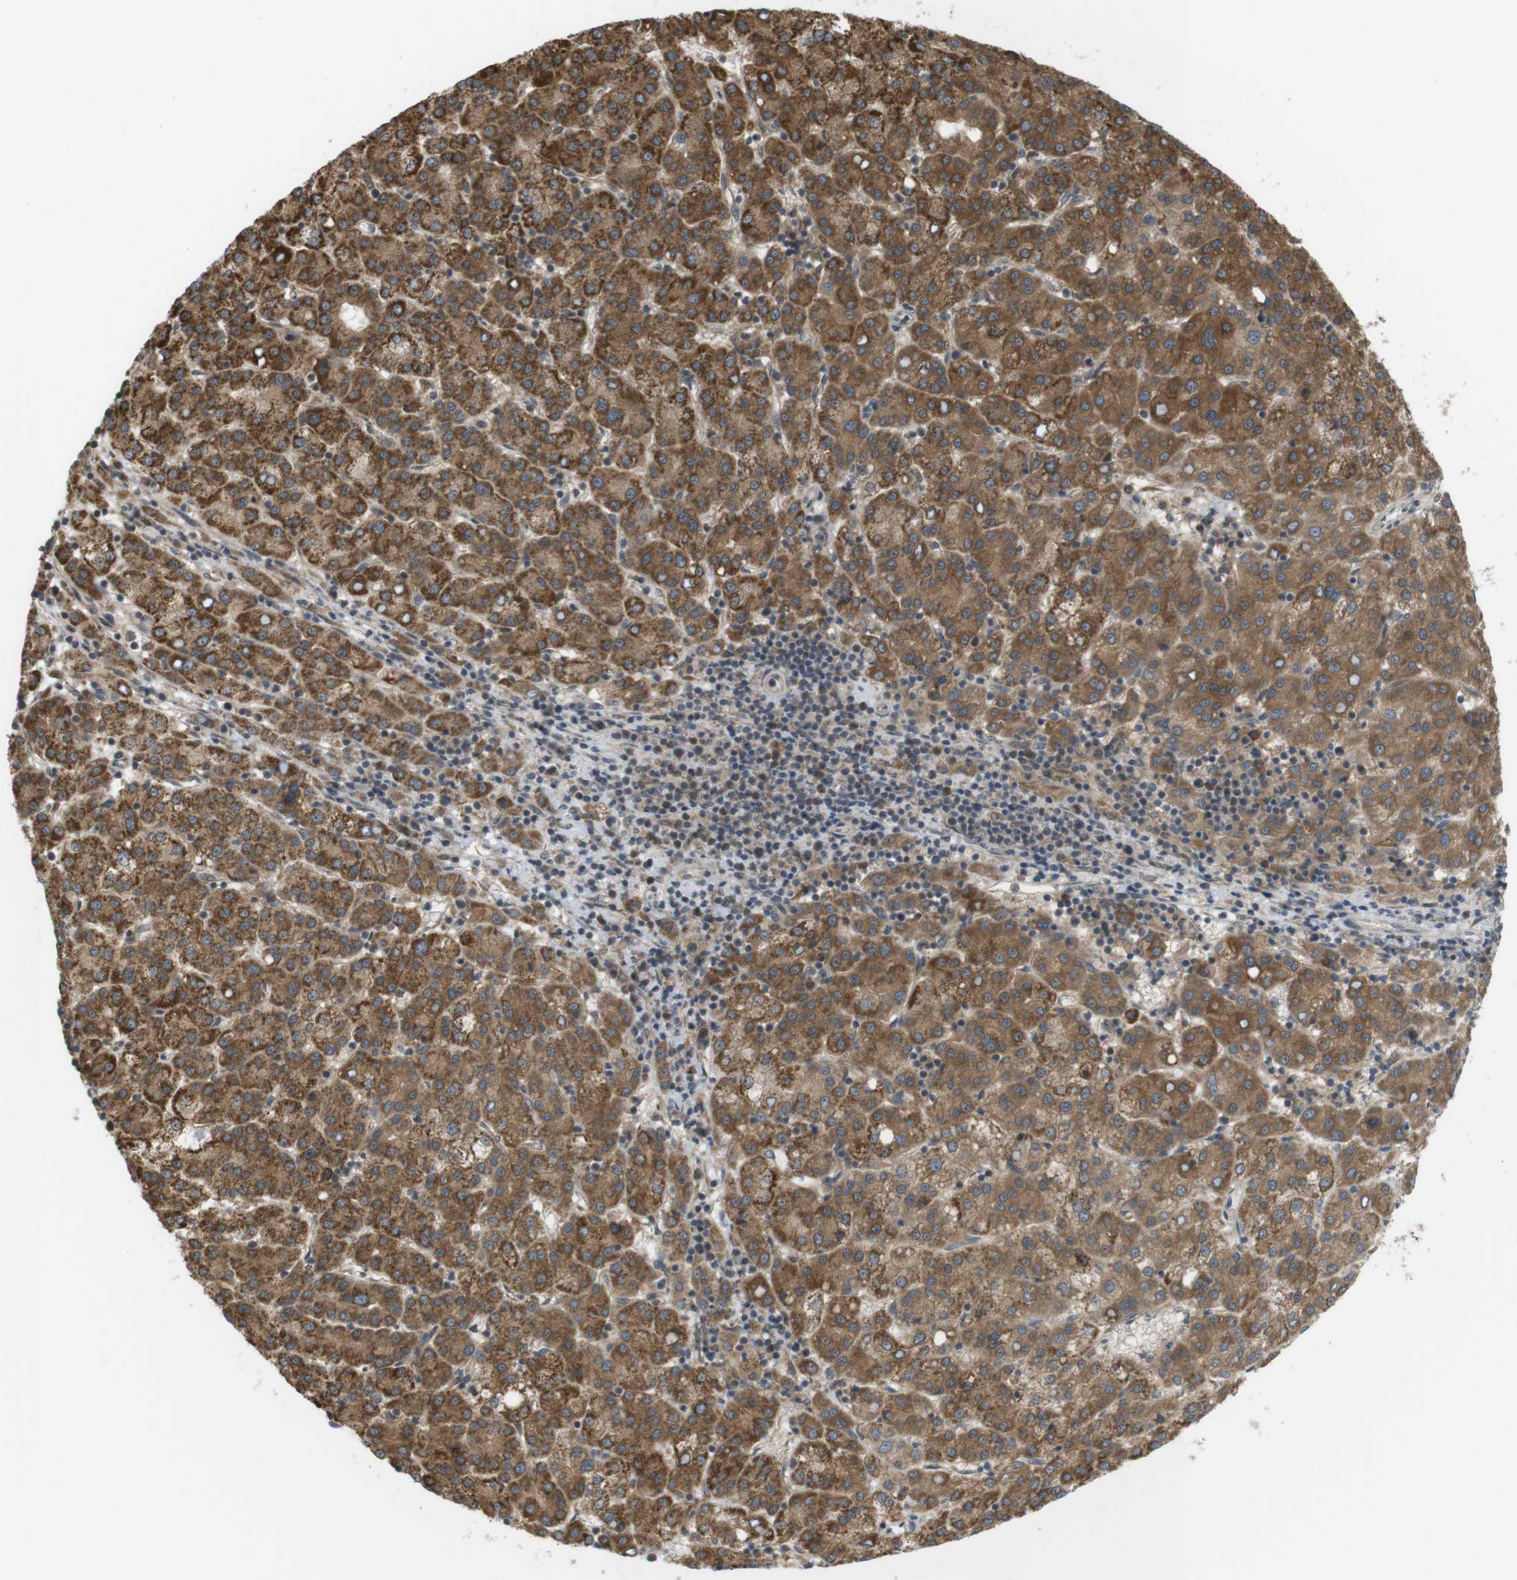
{"staining": {"intensity": "moderate", "quantity": ">75%", "location": "cytoplasmic/membranous"}, "tissue": "liver cancer", "cell_type": "Tumor cells", "image_type": "cancer", "snomed": [{"axis": "morphology", "description": "Carcinoma, Hepatocellular, NOS"}, {"axis": "topography", "description": "Liver"}], "caption": "Brown immunohistochemical staining in liver hepatocellular carcinoma displays moderate cytoplasmic/membranous staining in approximately >75% of tumor cells.", "gene": "RNF130", "patient": {"sex": "female", "age": 58}}